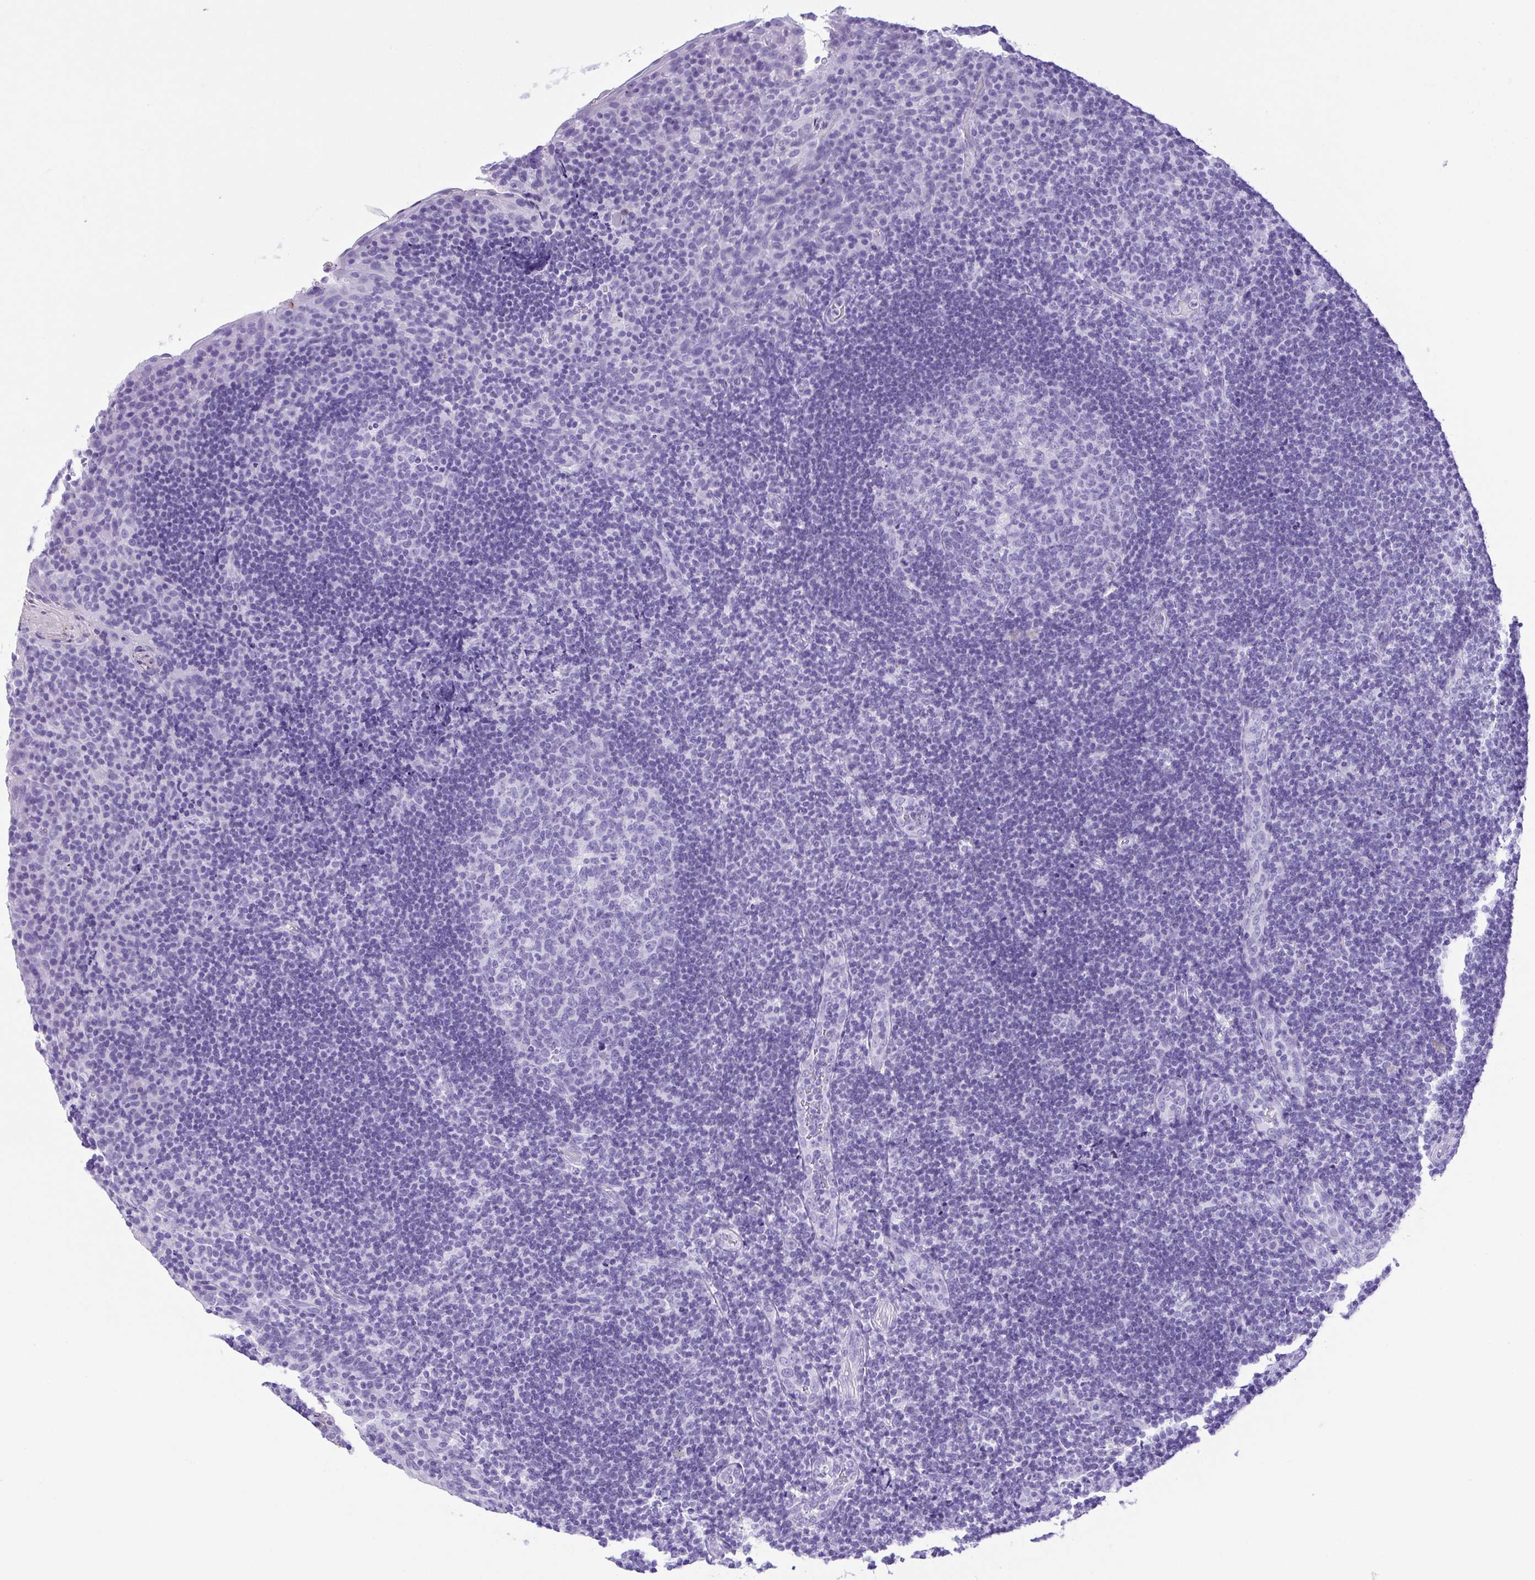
{"staining": {"intensity": "negative", "quantity": "none", "location": "none"}, "tissue": "tonsil", "cell_type": "Germinal center cells", "image_type": "normal", "snomed": [{"axis": "morphology", "description": "Normal tissue, NOS"}, {"axis": "topography", "description": "Tonsil"}], "caption": "IHC histopathology image of unremarkable tonsil: human tonsil stained with DAB shows no significant protein positivity in germinal center cells.", "gene": "CDSN", "patient": {"sex": "male", "age": 17}}